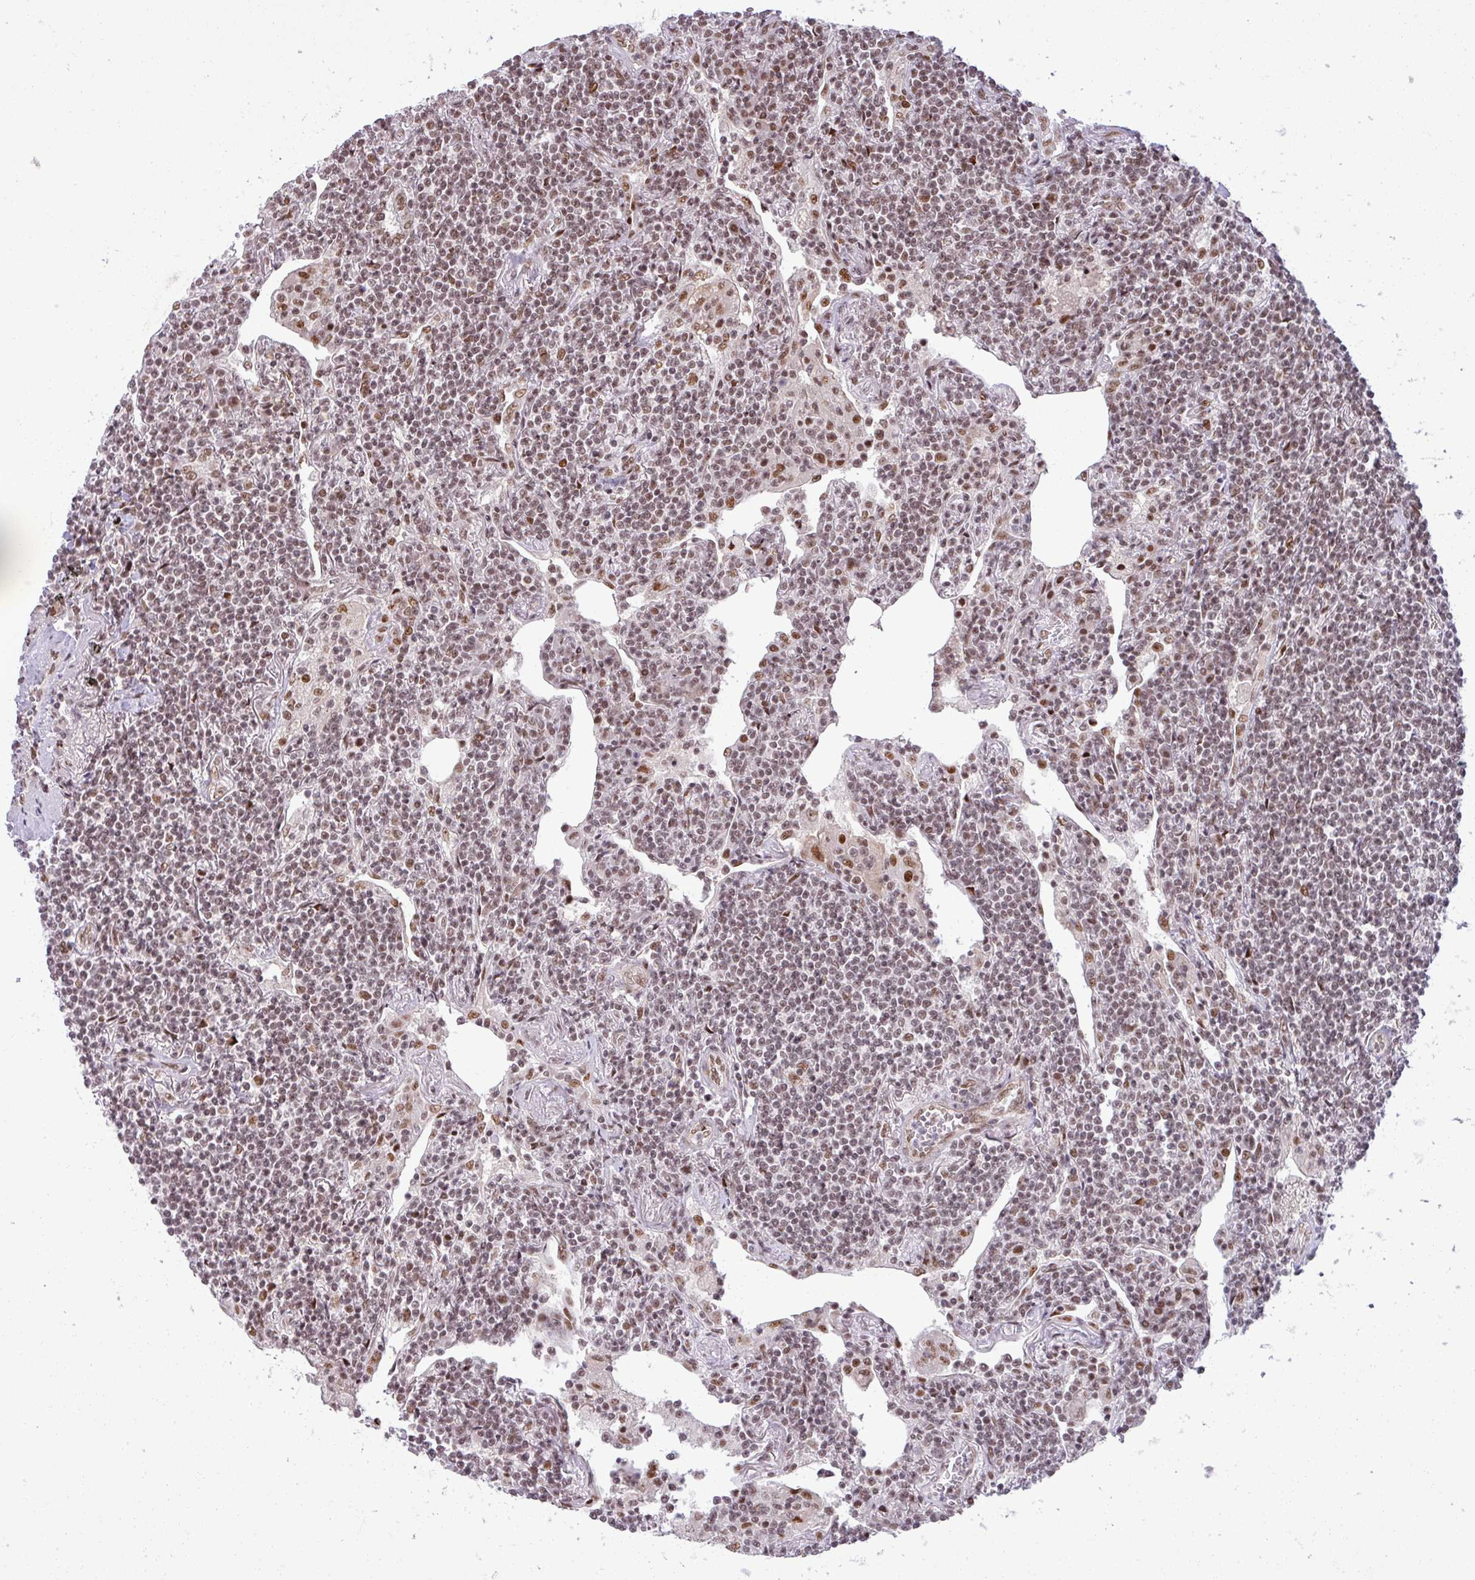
{"staining": {"intensity": "moderate", "quantity": ">75%", "location": "nuclear"}, "tissue": "lymphoma", "cell_type": "Tumor cells", "image_type": "cancer", "snomed": [{"axis": "morphology", "description": "Malignant lymphoma, non-Hodgkin's type, Low grade"}, {"axis": "topography", "description": "Lung"}], "caption": "Approximately >75% of tumor cells in lymphoma exhibit moderate nuclear protein staining as visualized by brown immunohistochemical staining.", "gene": "PTPN20", "patient": {"sex": "female", "age": 71}}